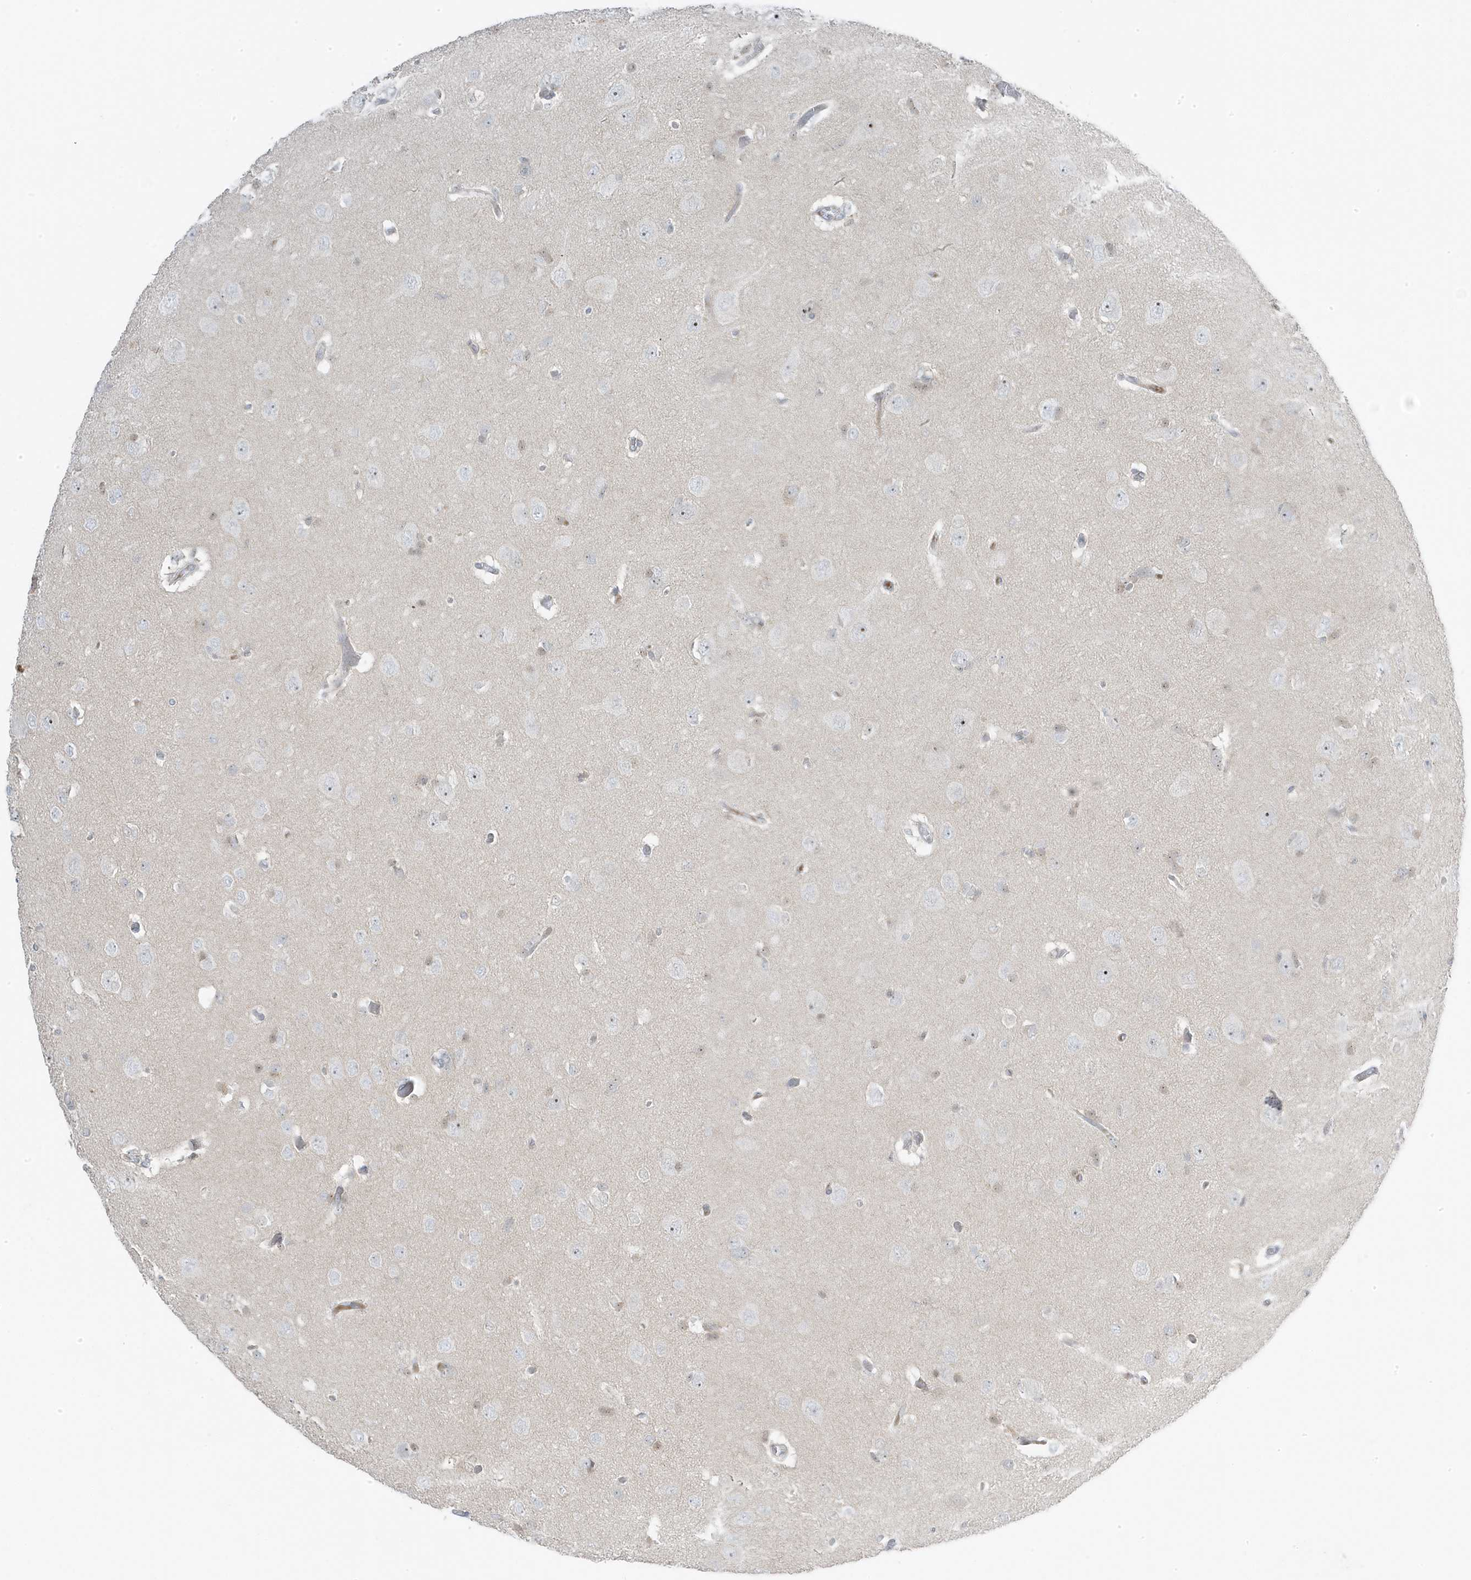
{"staining": {"intensity": "negative", "quantity": "none", "location": "none"}, "tissue": "glioma", "cell_type": "Tumor cells", "image_type": "cancer", "snomed": [{"axis": "morphology", "description": "Glioma, malignant, High grade"}, {"axis": "topography", "description": "Brain"}], "caption": "A histopathology image of glioma stained for a protein reveals no brown staining in tumor cells.", "gene": "TSEN15", "patient": {"sex": "female", "age": 59}}